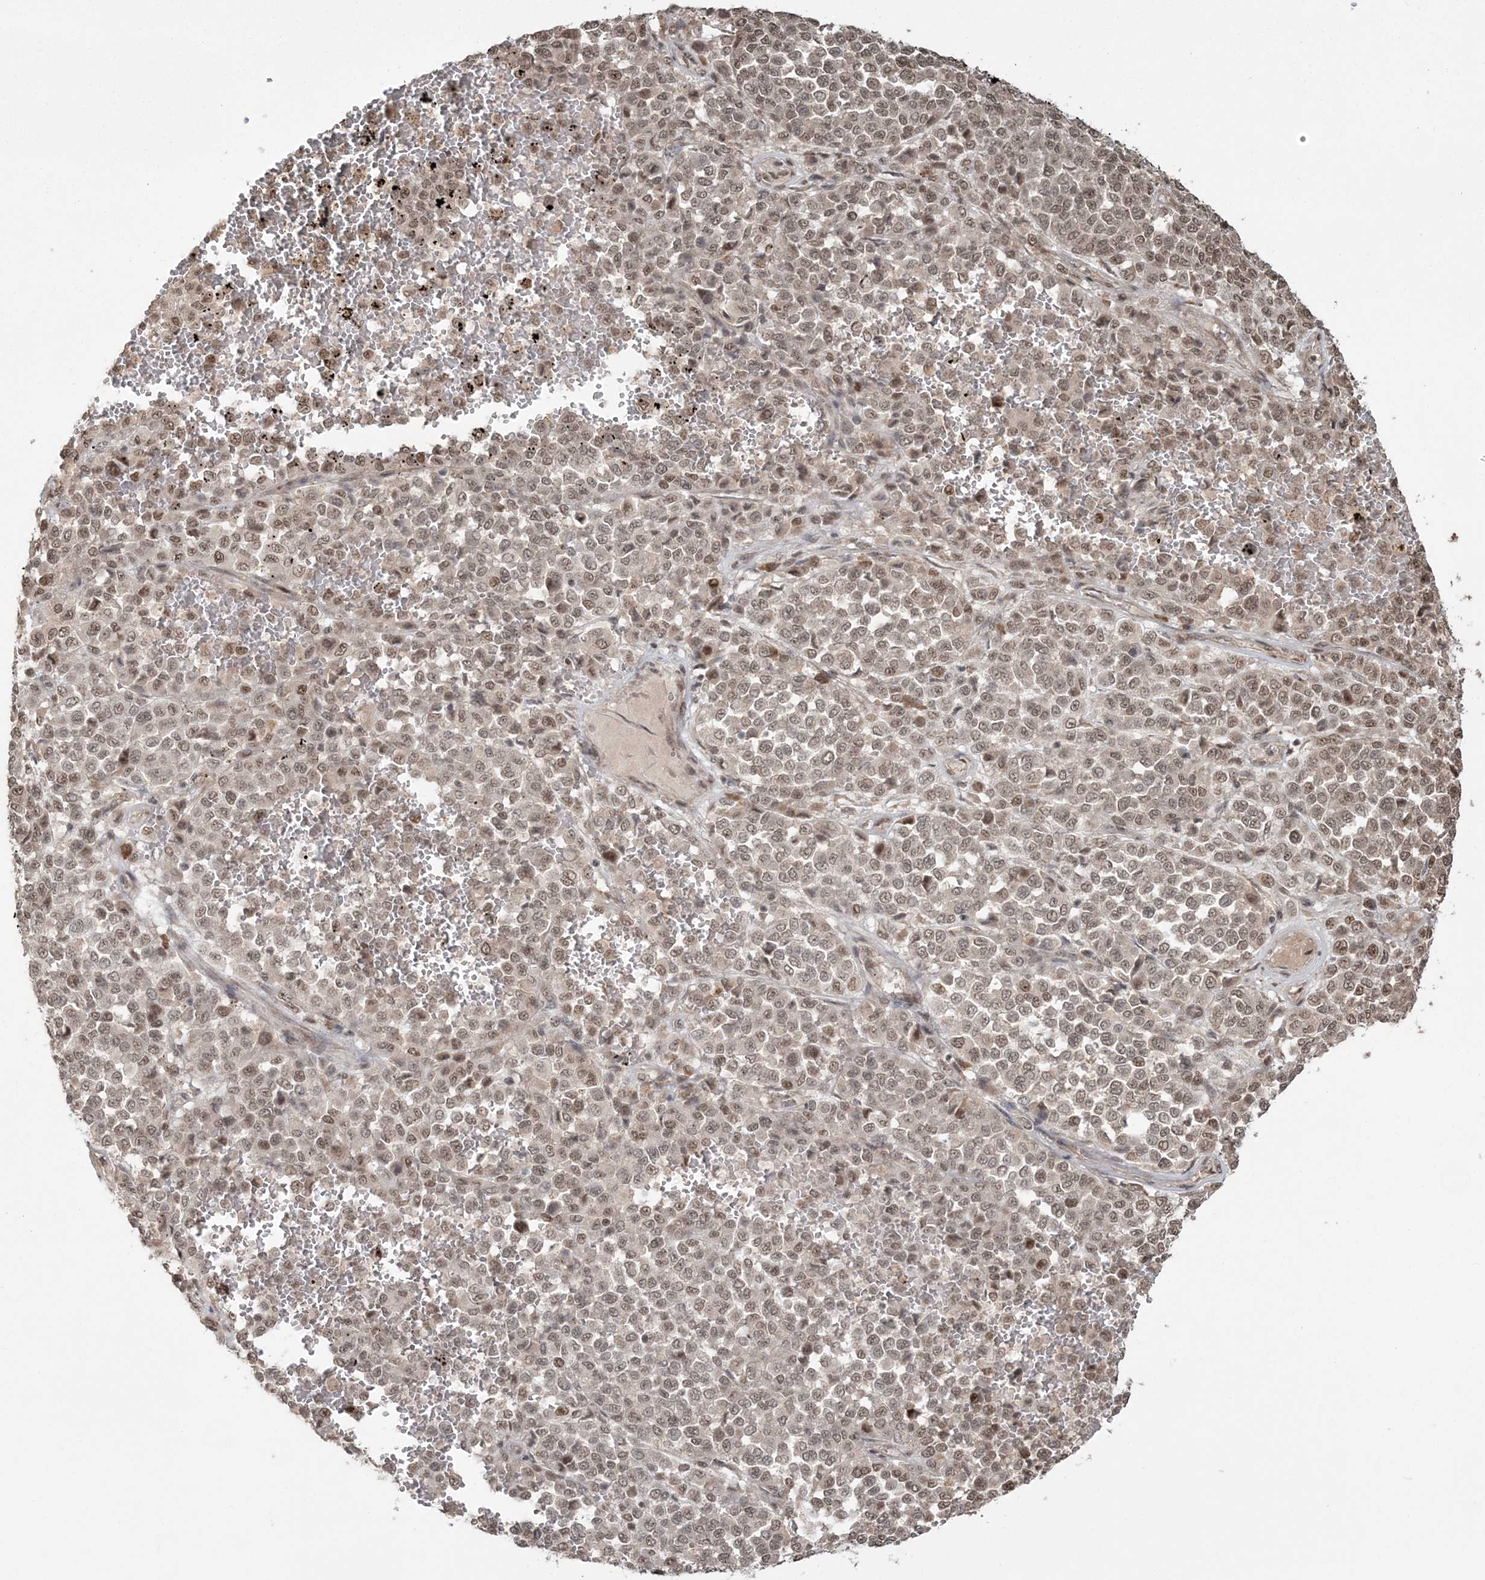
{"staining": {"intensity": "weak", "quantity": ">75%", "location": "nuclear"}, "tissue": "melanoma", "cell_type": "Tumor cells", "image_type": "cancer", "snomed": [{"axis": "morphology", "description": "Malignant melanoma, Metastatic site"}, {"axis": "topography", "description": "Pancreas"}], "caption": "Tumor cells exhibit weak nuclear expression in approximately >75% of cells in melanoma.", "gene": "EPB41L4A", "patient": {"sex": "female", "age": 30}}